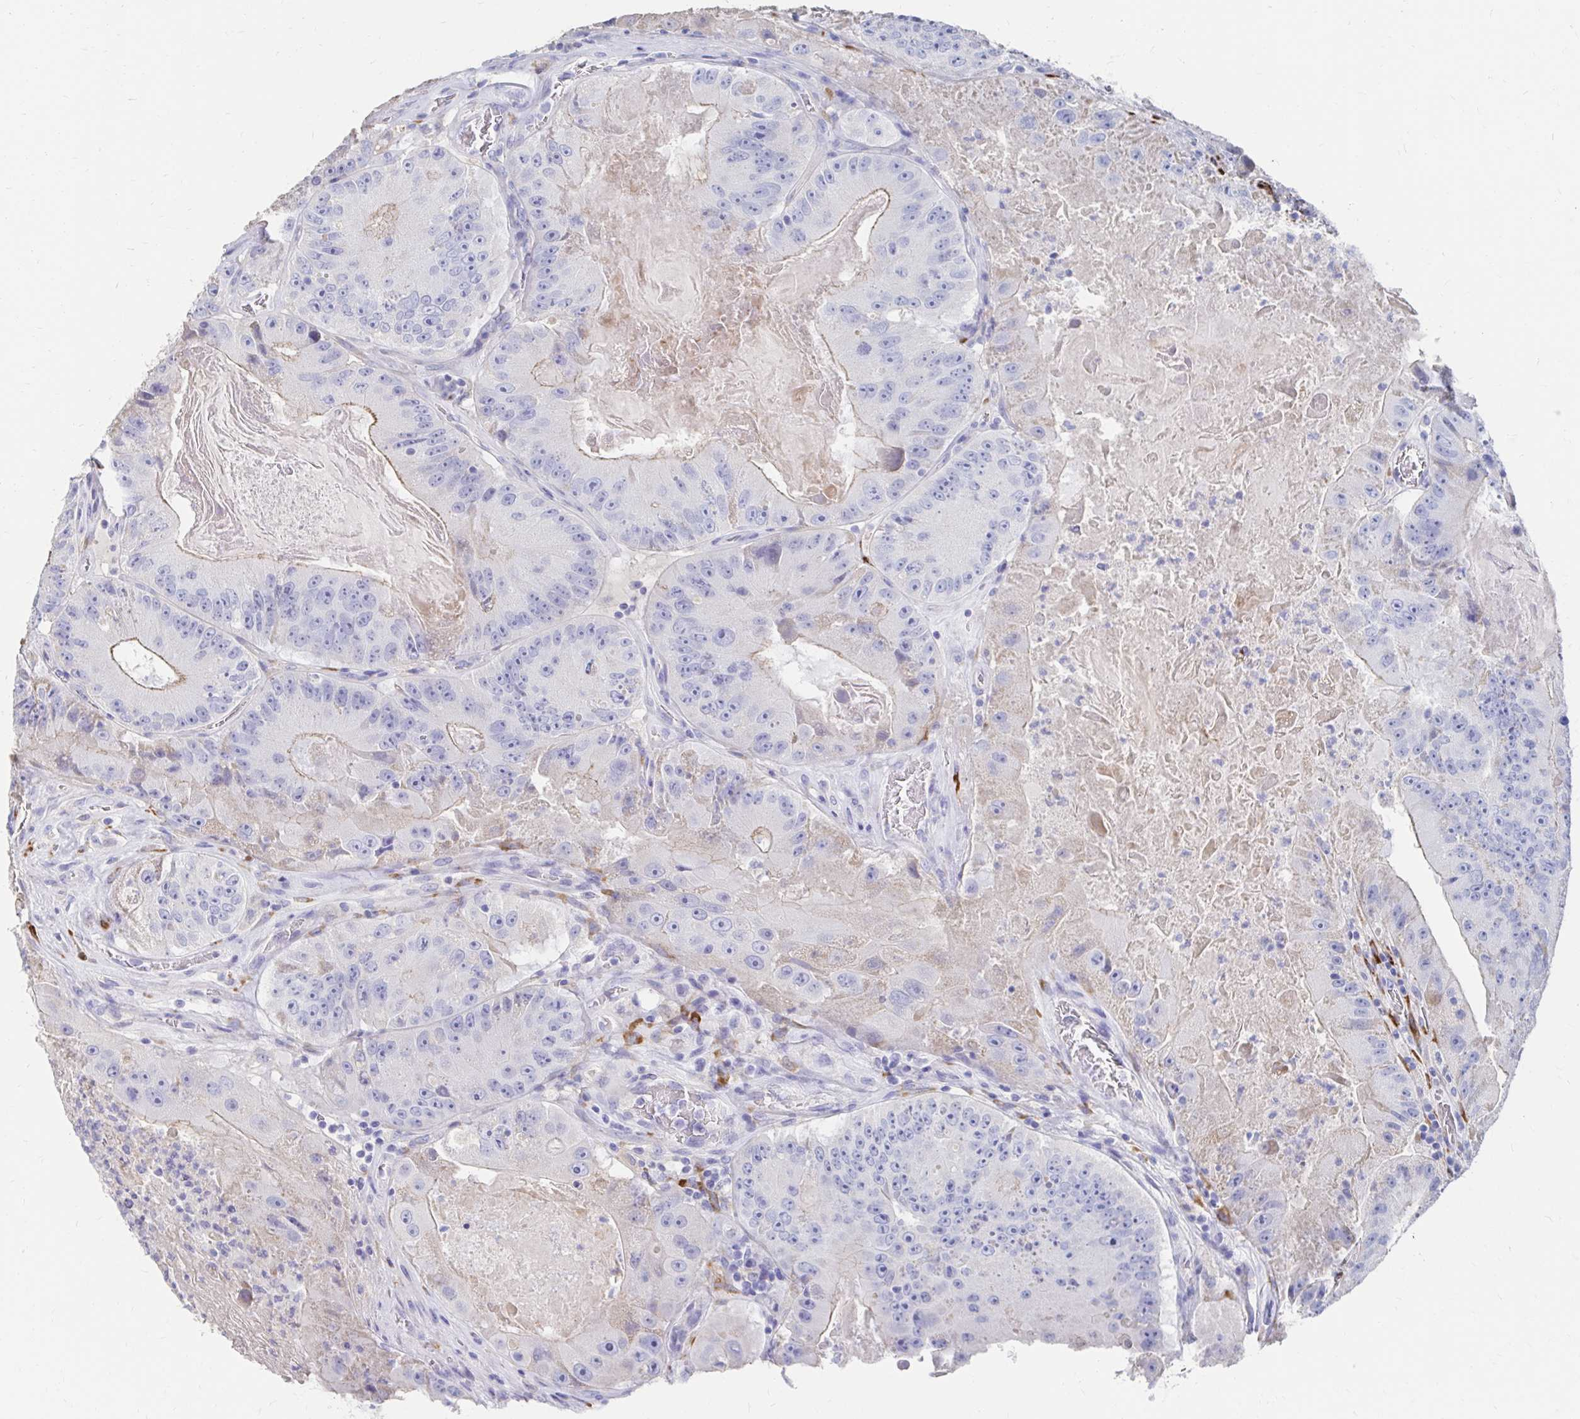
{"staining": {"intensity": "negative", "quantity": "none", "location": "none"}, "tissue": "colorectal cancer", "cell_type": "Tumor cells", "image_type": "cancer", "snomed": [{"axis": "morphology", "description": "Adenocarcinoma, NOS"}, {"axis": "topography", "description": "Colon"}], "caption": "Tumor cells show no significant protein expression in colorectal adenocarcinoma.", "gene": "LAMC3", "patient": {"sex": "female", "age": 86}}